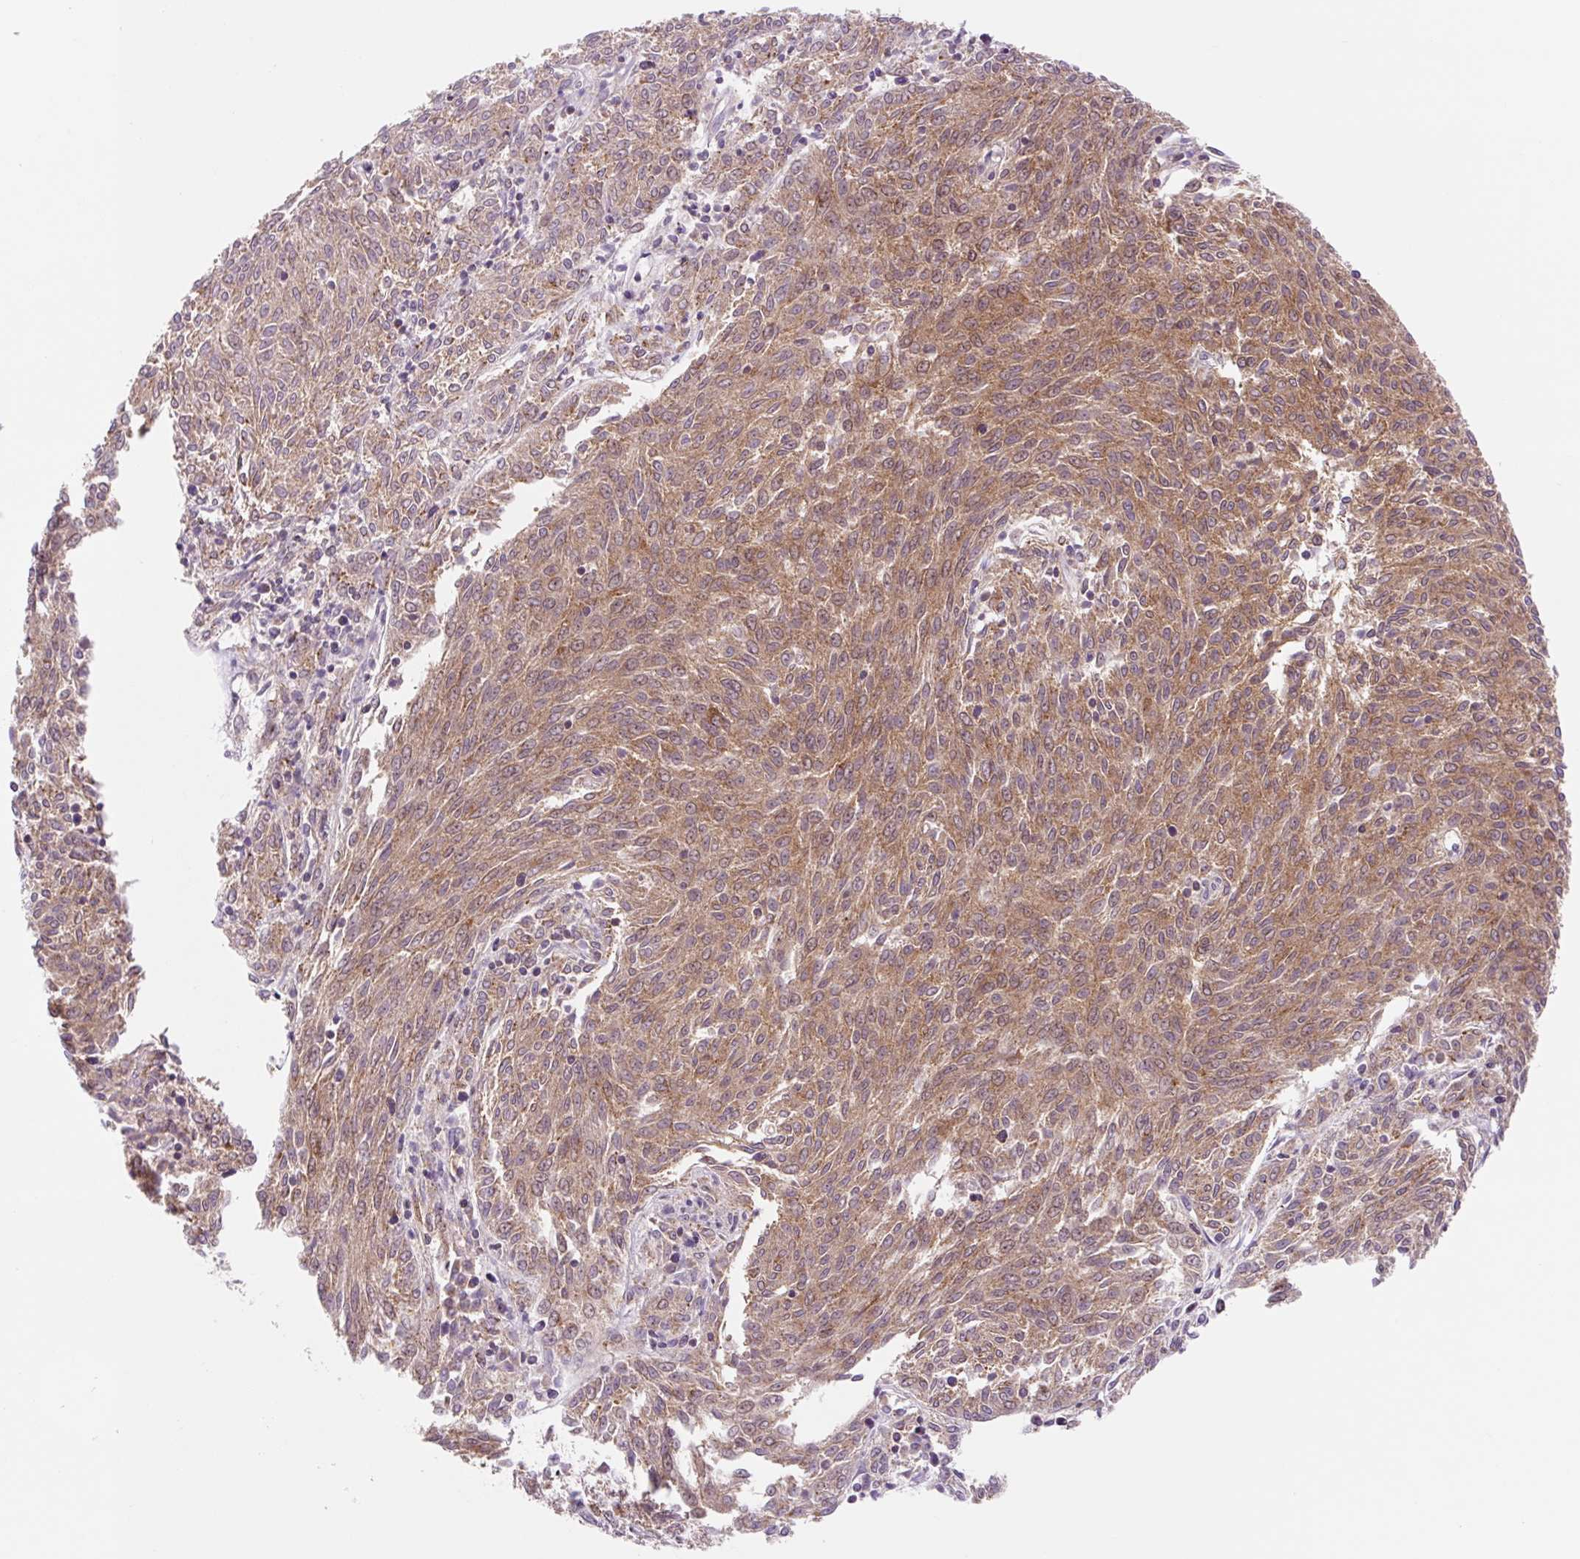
{"staining": {"intensity": "moderate", "quantity": ">75%", "location": "cytoplasmic/membranous"}, "tissue": "melanoma", "cell_type": "Tumor cells", "image_type": "cancer", "snomed": [{"axis": "morphology", "description": "Malignant melanoma, NOS"}, {"axis": "topography", "description": "Skin"}], "caption": "Malignant melanoma tissue shows moderate cytoplasmic/membranous staining in about >75% of tumor cells, visualized by immunohistochemistry.", "gene": "VPS4A", "patient": {"sex": "female", "age": 72}}